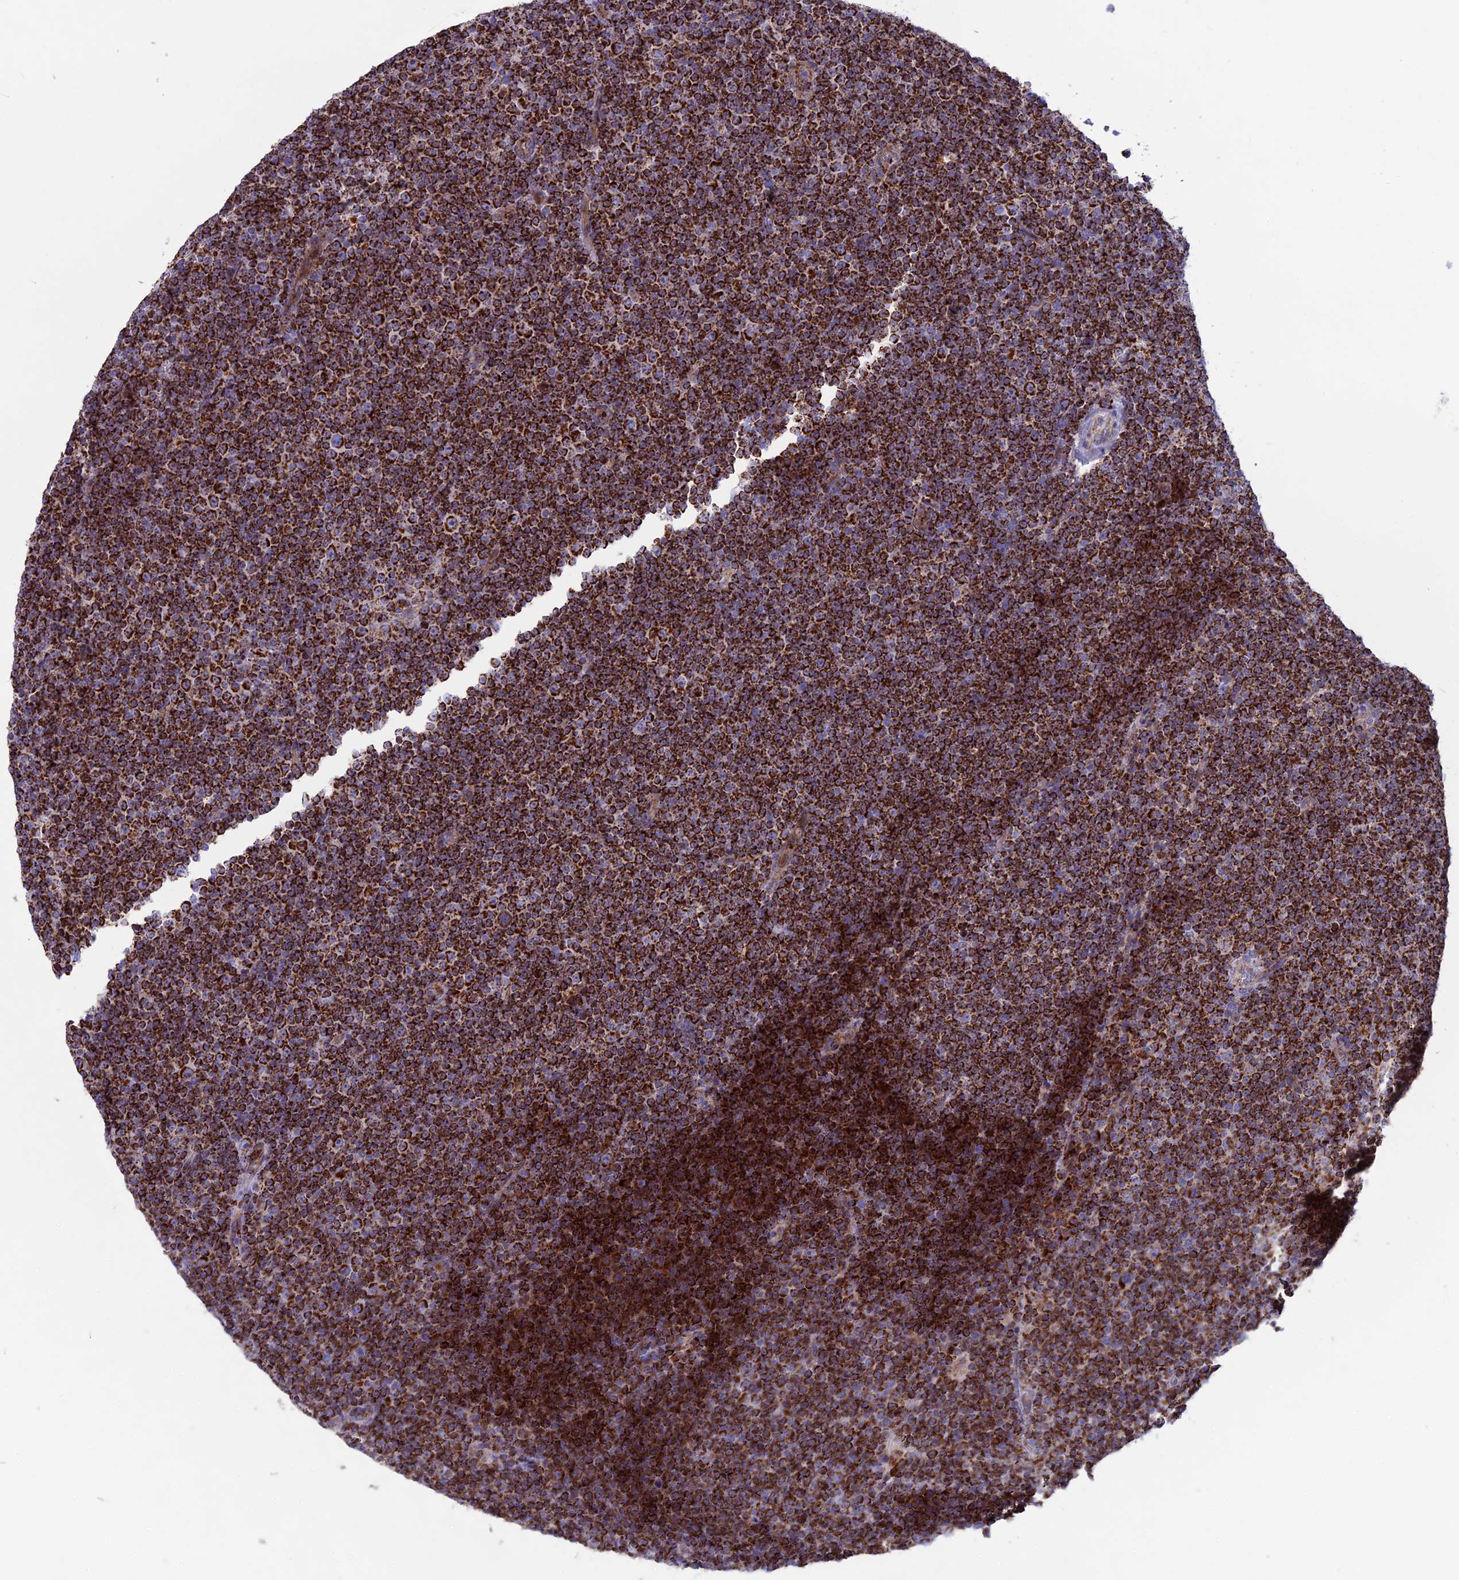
{"staining": {"intensity": "strong", "quantity": ">75%", "location": "cytoplasmic/membranous"}, "tissue": "lymphoma", "cell_type": "Tumor cells", "image_type": "cancer", "snomed": [{"axis": "morphology", "description": "Malignant lymphoma, non-Hodgkin's type, Low grade"}, {"axis": "topography", "description": "Lymph node"}], "caption": "The histopathology image demonstrates immunohistochemical staining of low-grade malignant lymphoma, non-Hodgkin's type. There is strong cytoplasmic/membranous expression is seen in approximately >75% of tumor cells. (DAB = brown stain, brightfield microscopy at high magnification).", "gene": "CS", "patient": {"sex": "female", "age": 67}}